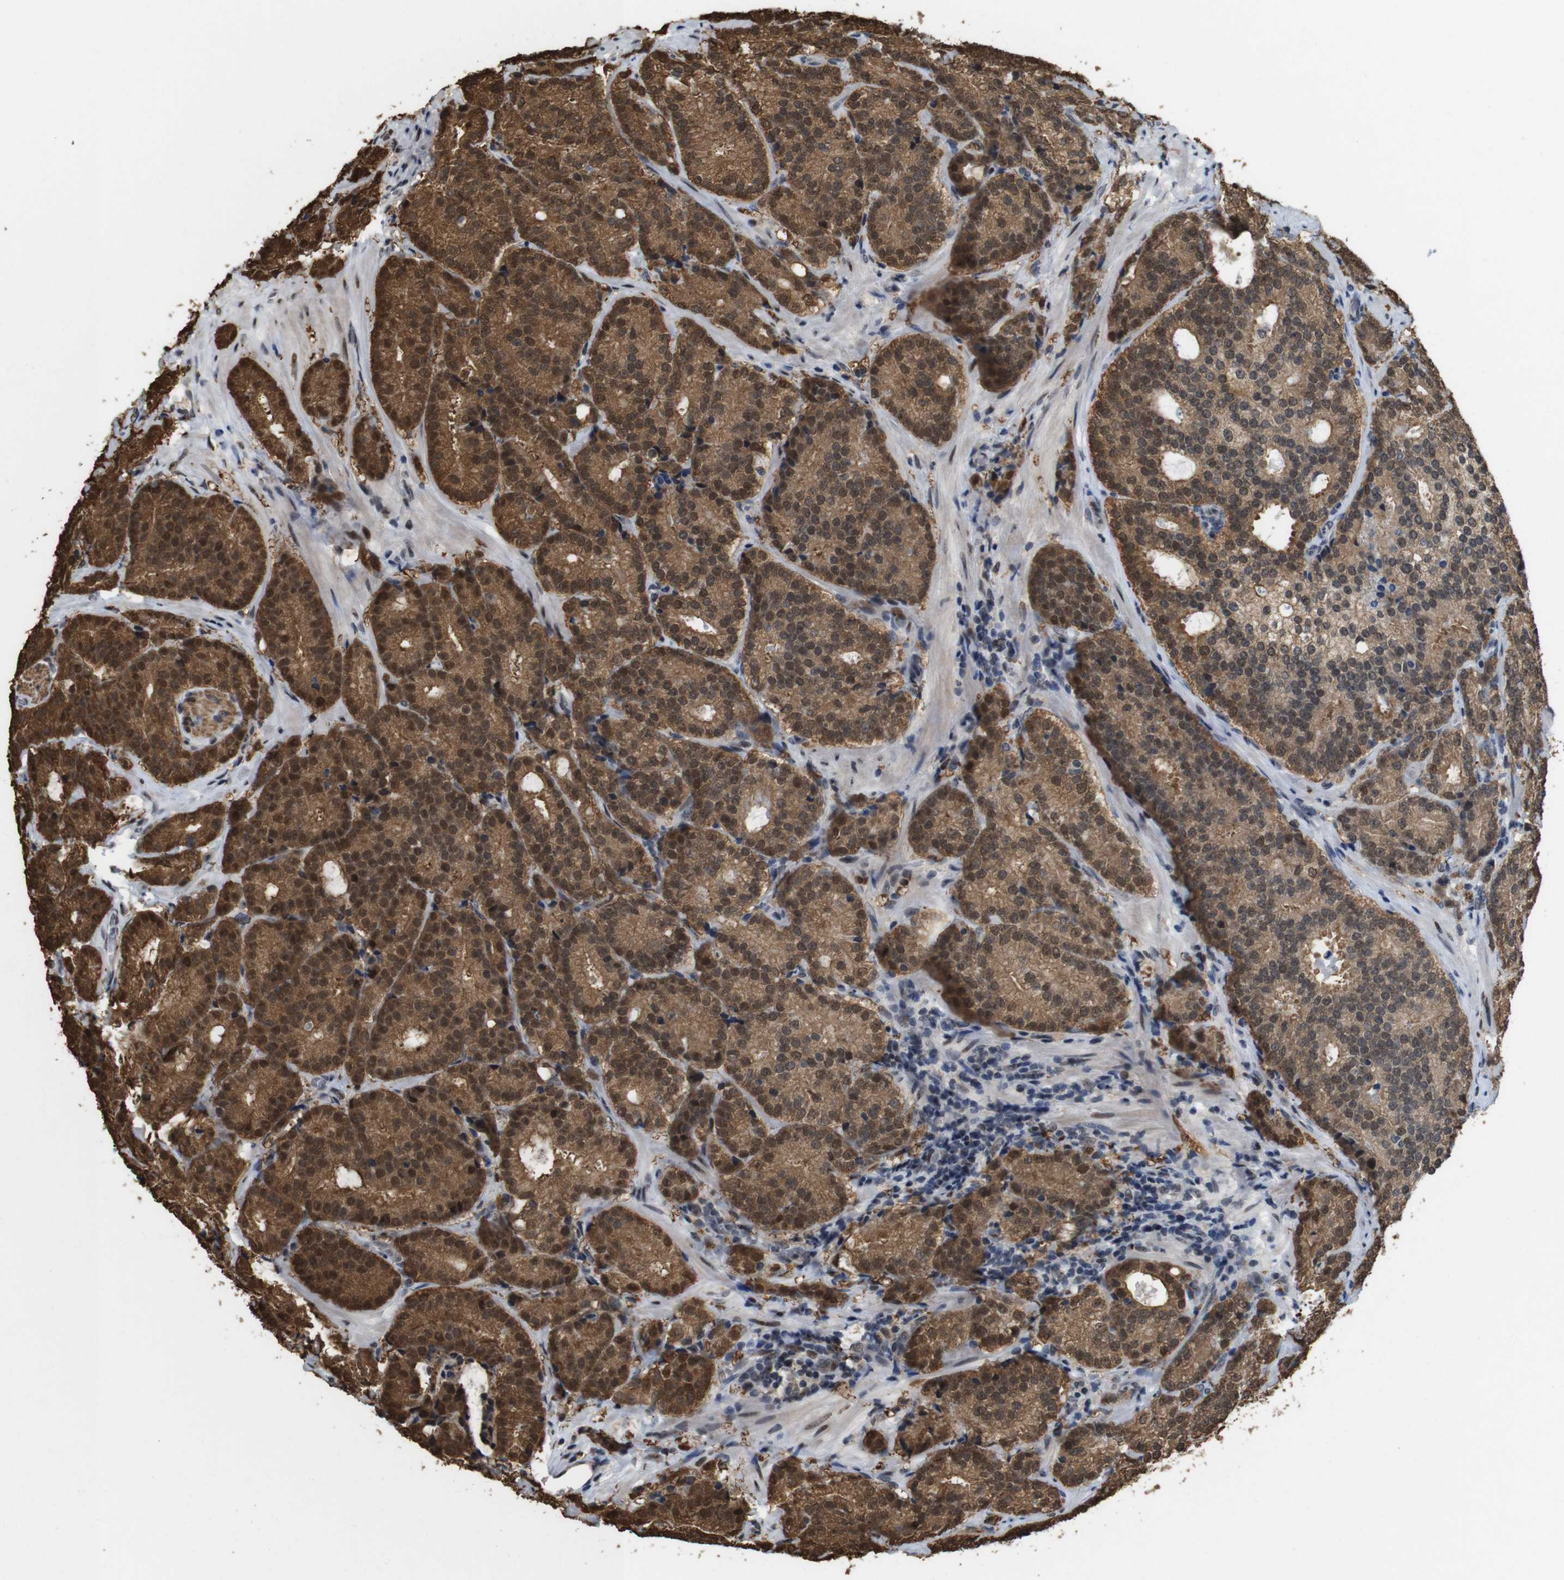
{"staining": {"intensity": "strong", "quantity": ">75%", "location": "cytoplasmic/membranous,nuclear"}, "tissue": "prostate cancer", "cell_type": "Tumor cells", "image_type": "cancer", "snomed": [{"axis": "morphology", "description": "Adenocarcinoma, High grade"}, {"axis": "topography", "description": "Prostate"}], "caption": "Immunohistochemistry image of neoplastic tissue: human prostate cancer (high-grade adenocarcinoma) stained using immunohistochemistry demonstrates high levels of strong protein expression localized specifically in the cytoplasmic/membranous and nuclear of tumor cells, appearing as a cytoplasmic/membranous and nuclear brown color.", "gene": "PNMA8A", "patient": {"sex": "male", "age": 61}}